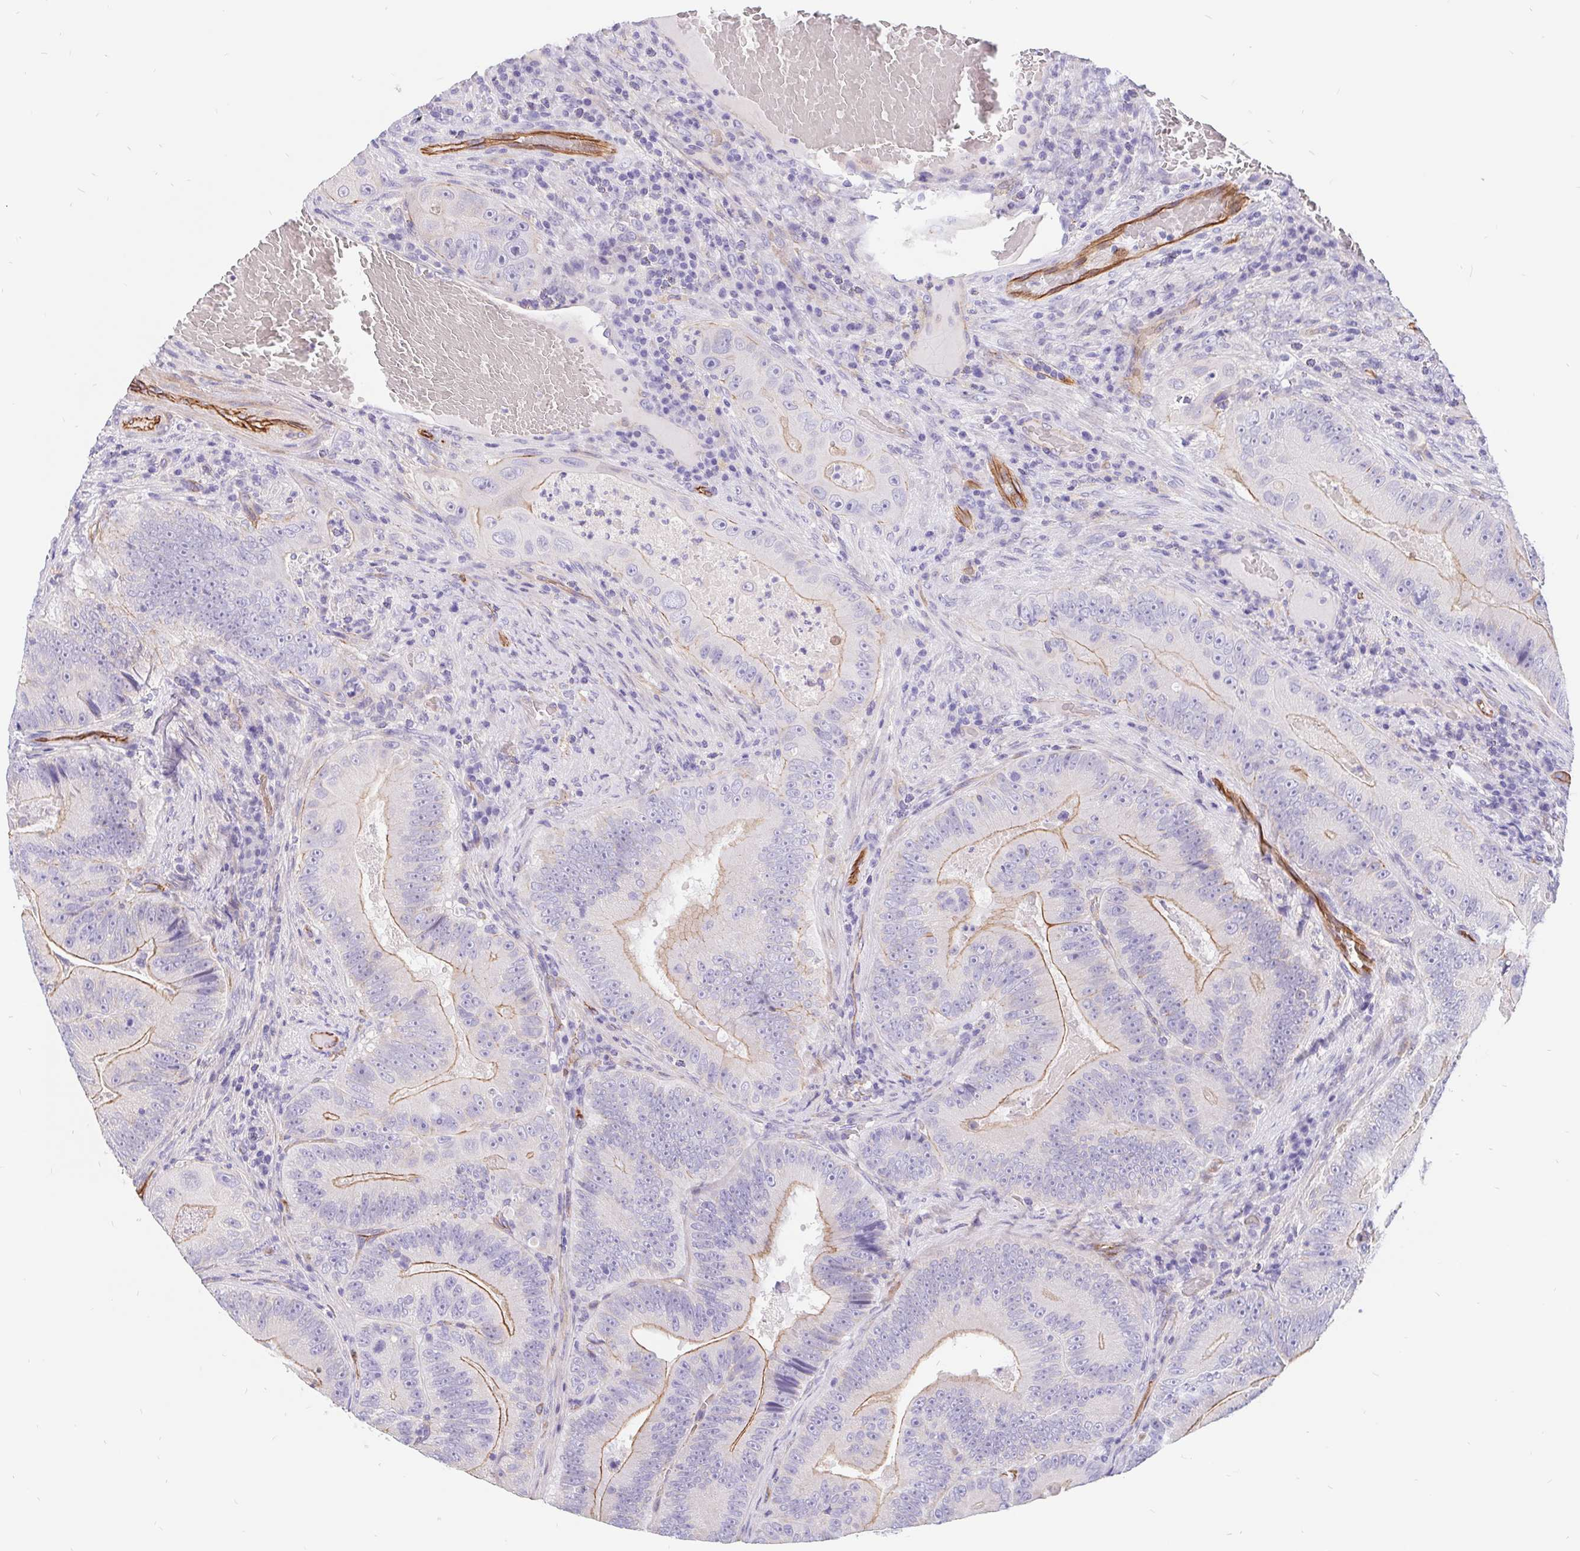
{"staining": {"intensity": "moderate", "quantity": "25%-75%", "location": "cytoplasmic/membranous"}, "tissue": "colorectal cancer", "cell_type": "Tumor cells", "image_type": "cancer", "snomed": [{"axis": "morphology", "description": "Adenocarcinoma, NOS"}, {"axis": "topography", "description": "Colon"}], "caption": "Adenocarcinoma (colorectal) stained with a brown dye displays moderate cytoplasmic/membranous positive staining in approximately 25%-75% of tumor cells.", "gene": "LIMCH1", "patient": {"sex": "female", "age": 86}}